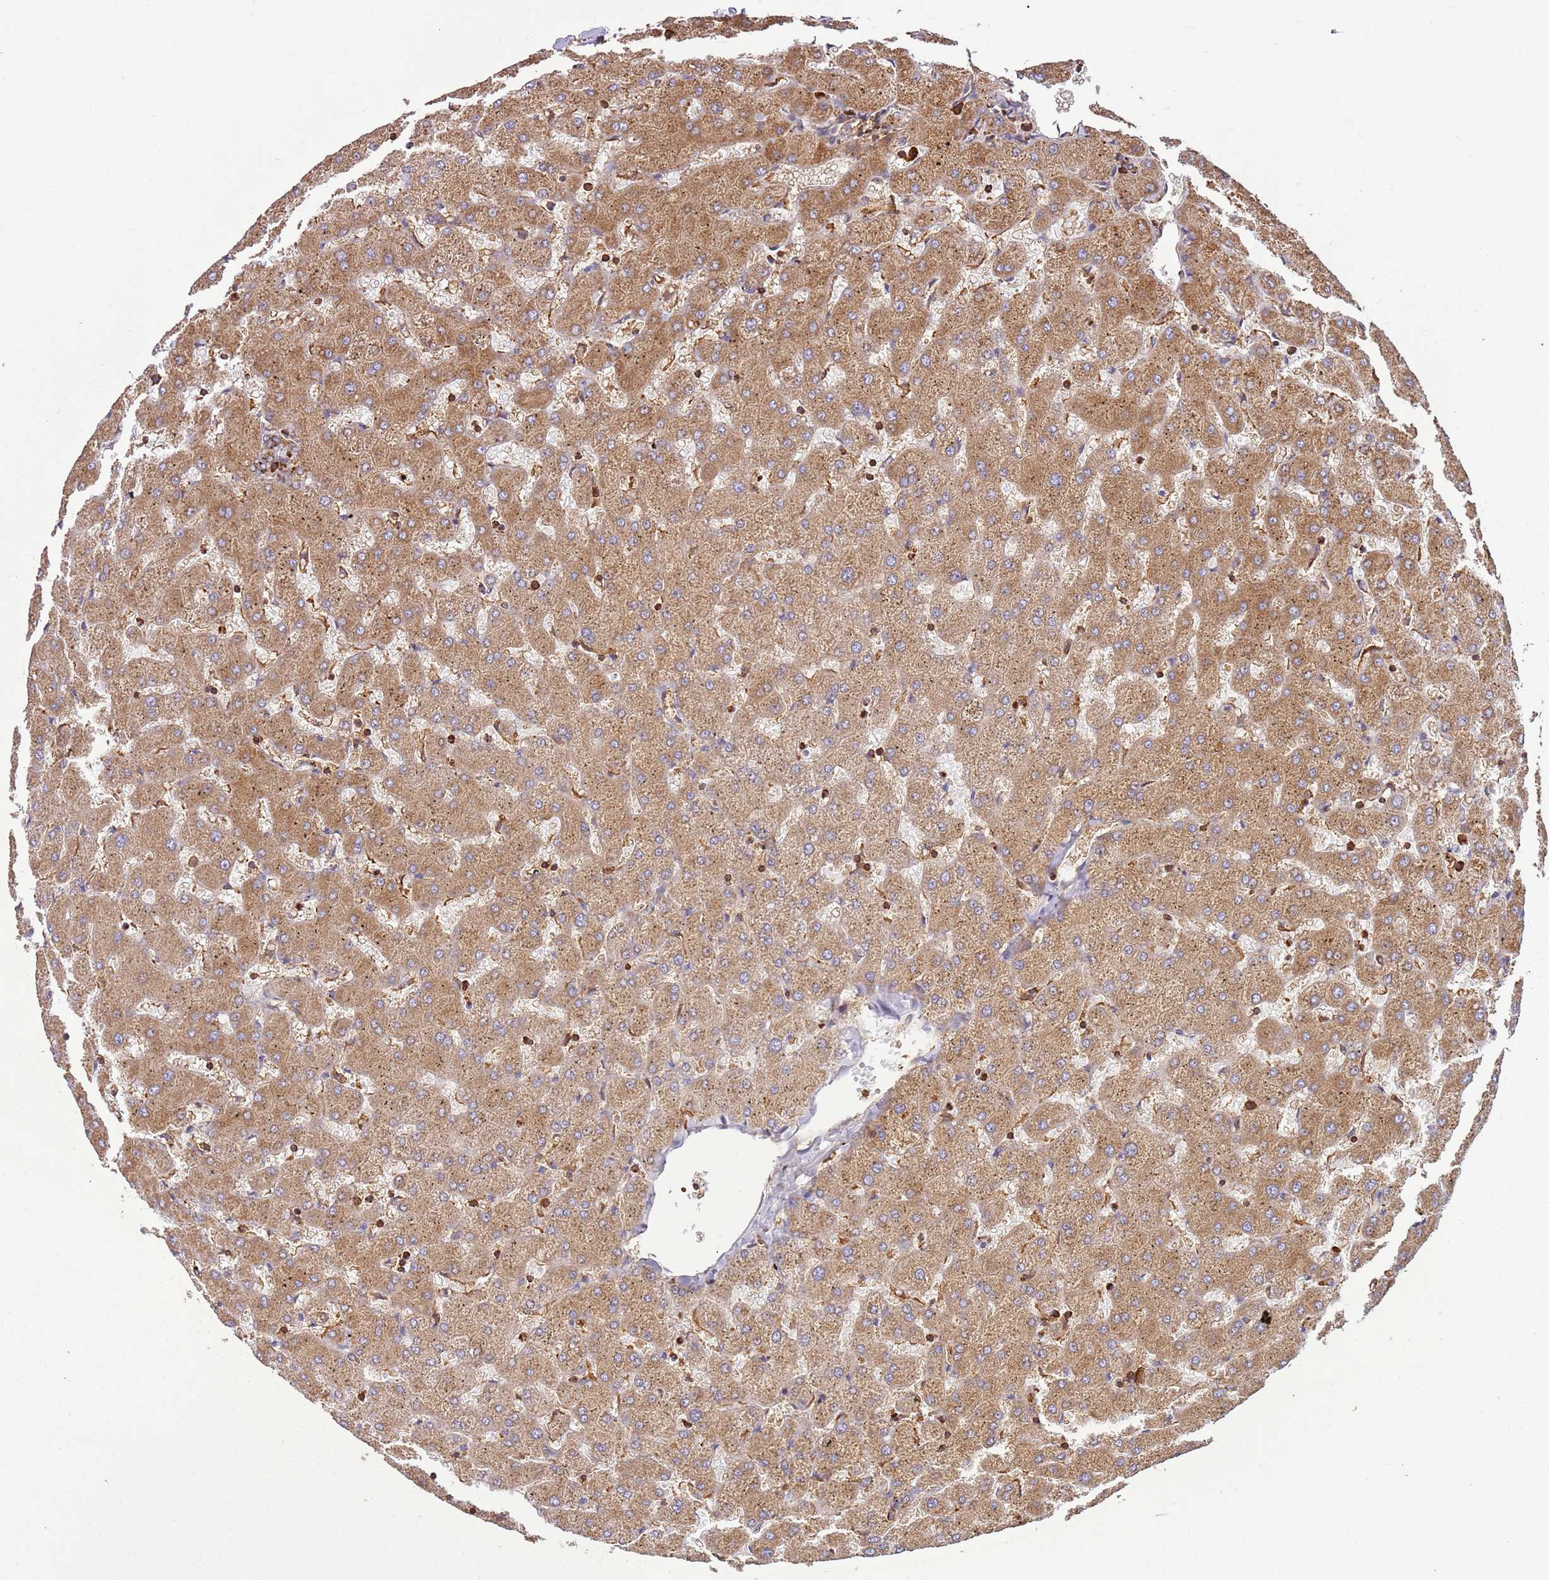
{"staining": {"intensity": "weak", "quantity": ">75%", "location": "cytoplasmic/membranous"}, "tissue": "liver", "cell_type": "Cholangiocytes", "image_type": "normal", "snomed": [{"axis": "morphology", "description": "Normal tissue, NOS"}, {"axis": "topography", "description": "Liver"}], "caption": "Brown immunohistochemical staining in benign human liver exhibits weak cytoplasmic/membranous positivity in about >75% of cholangiocytes. The staining was performed using DAB (3,3'-diaminobenzidine) to visualize the protein expression in brown, while the nuclei were stained in blue with hematoxylin (Magnification: 20x).", "gene": "ACVR2A", "patient": {"sex": "female", "age": 63}}